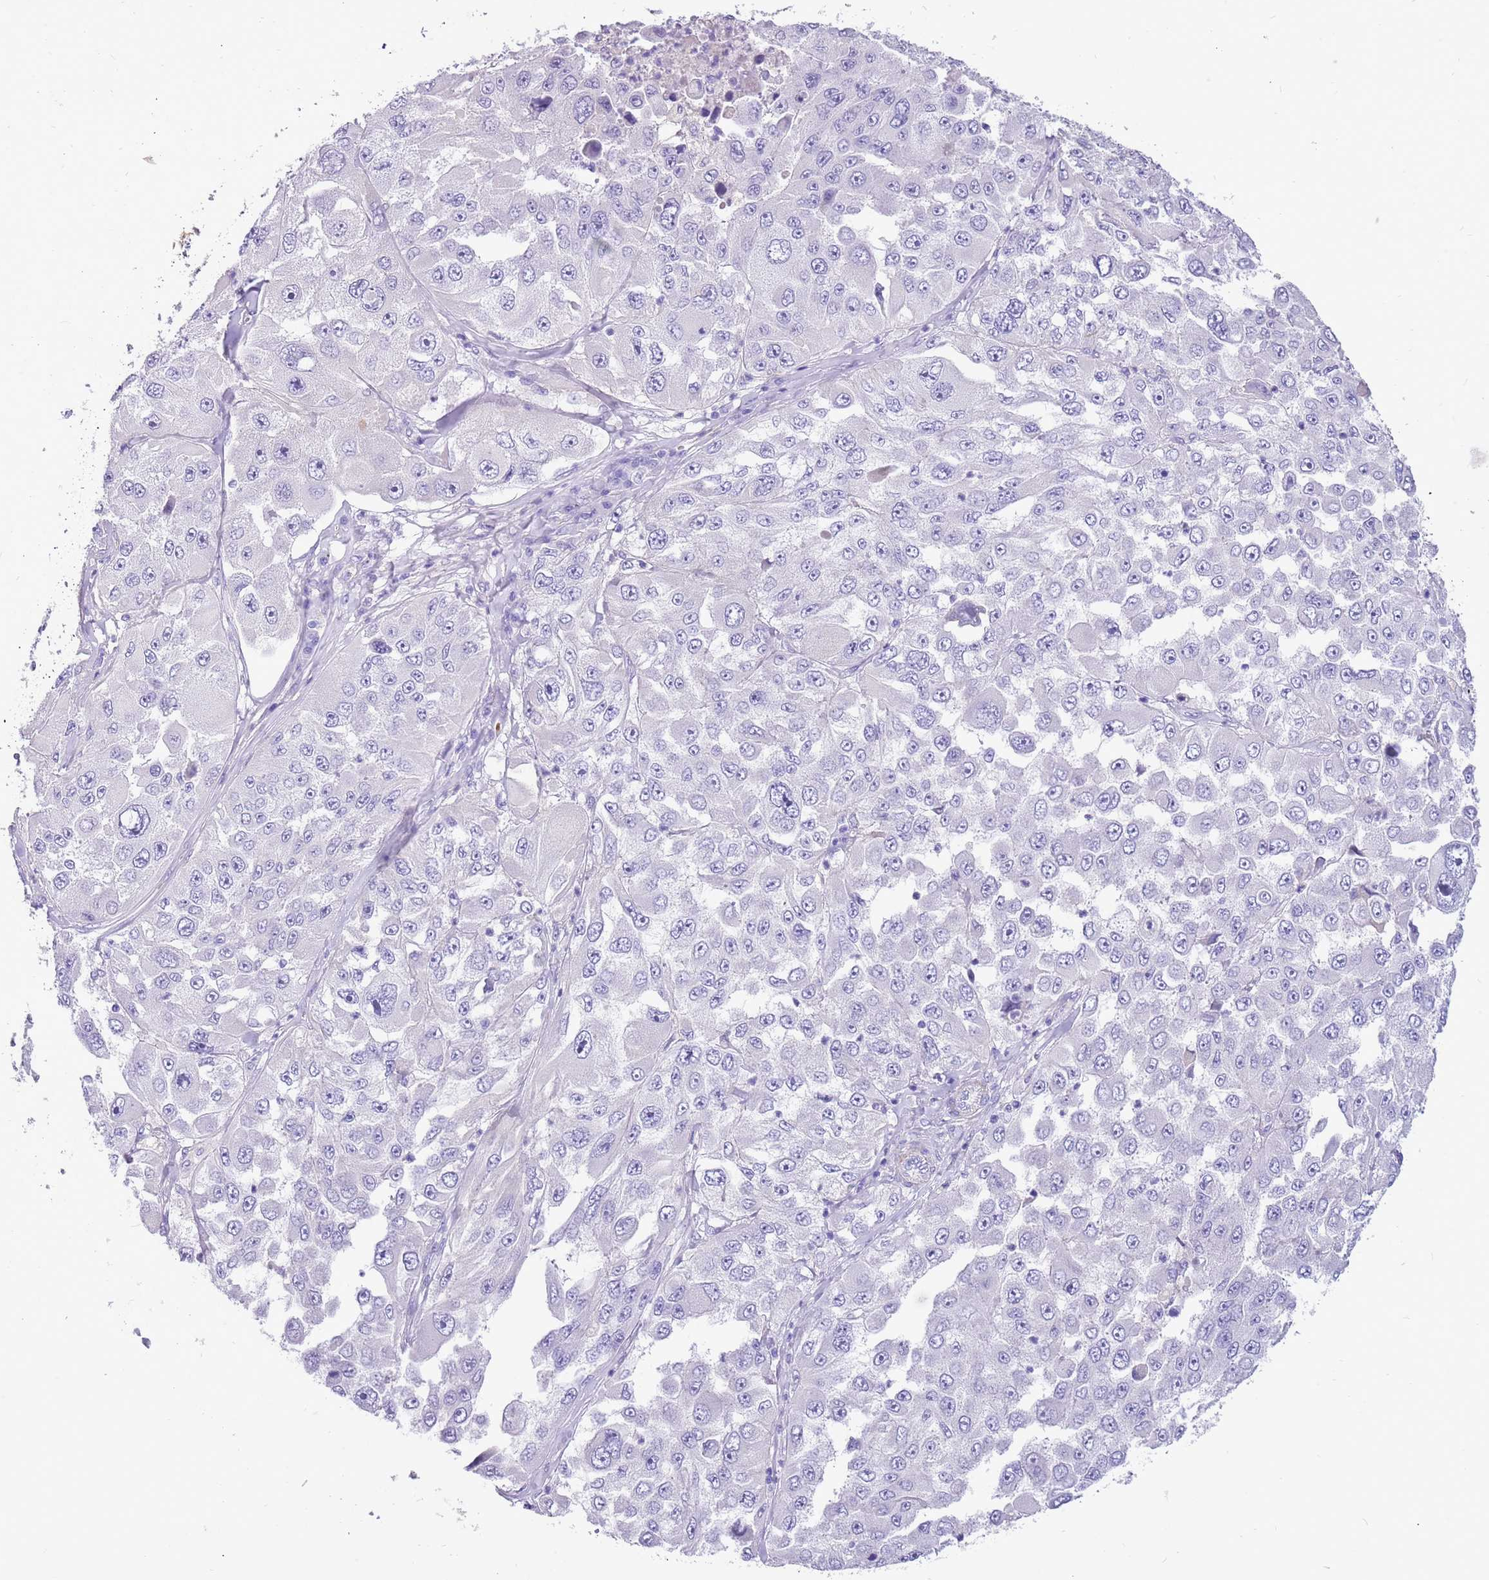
{"staining": {"intensity": "negative", "quantity": "none", "location": "none"}, "tissue": "melanoma", "cell_type": "Tumor cells", "image_type": "cancer", "snomed": [{"axis": "morphology", "description": "Malignant melanoma, Metastatic site"}, {"axis": "topography", "description": "Lymph node"}], "caption": "Immunohistochemical staining of human malignant melanoma (metastatic site) displays no significant staining in tumor cells.", "gene": "KBTBD3", "patient": {"sex": "male", "age": 62}}